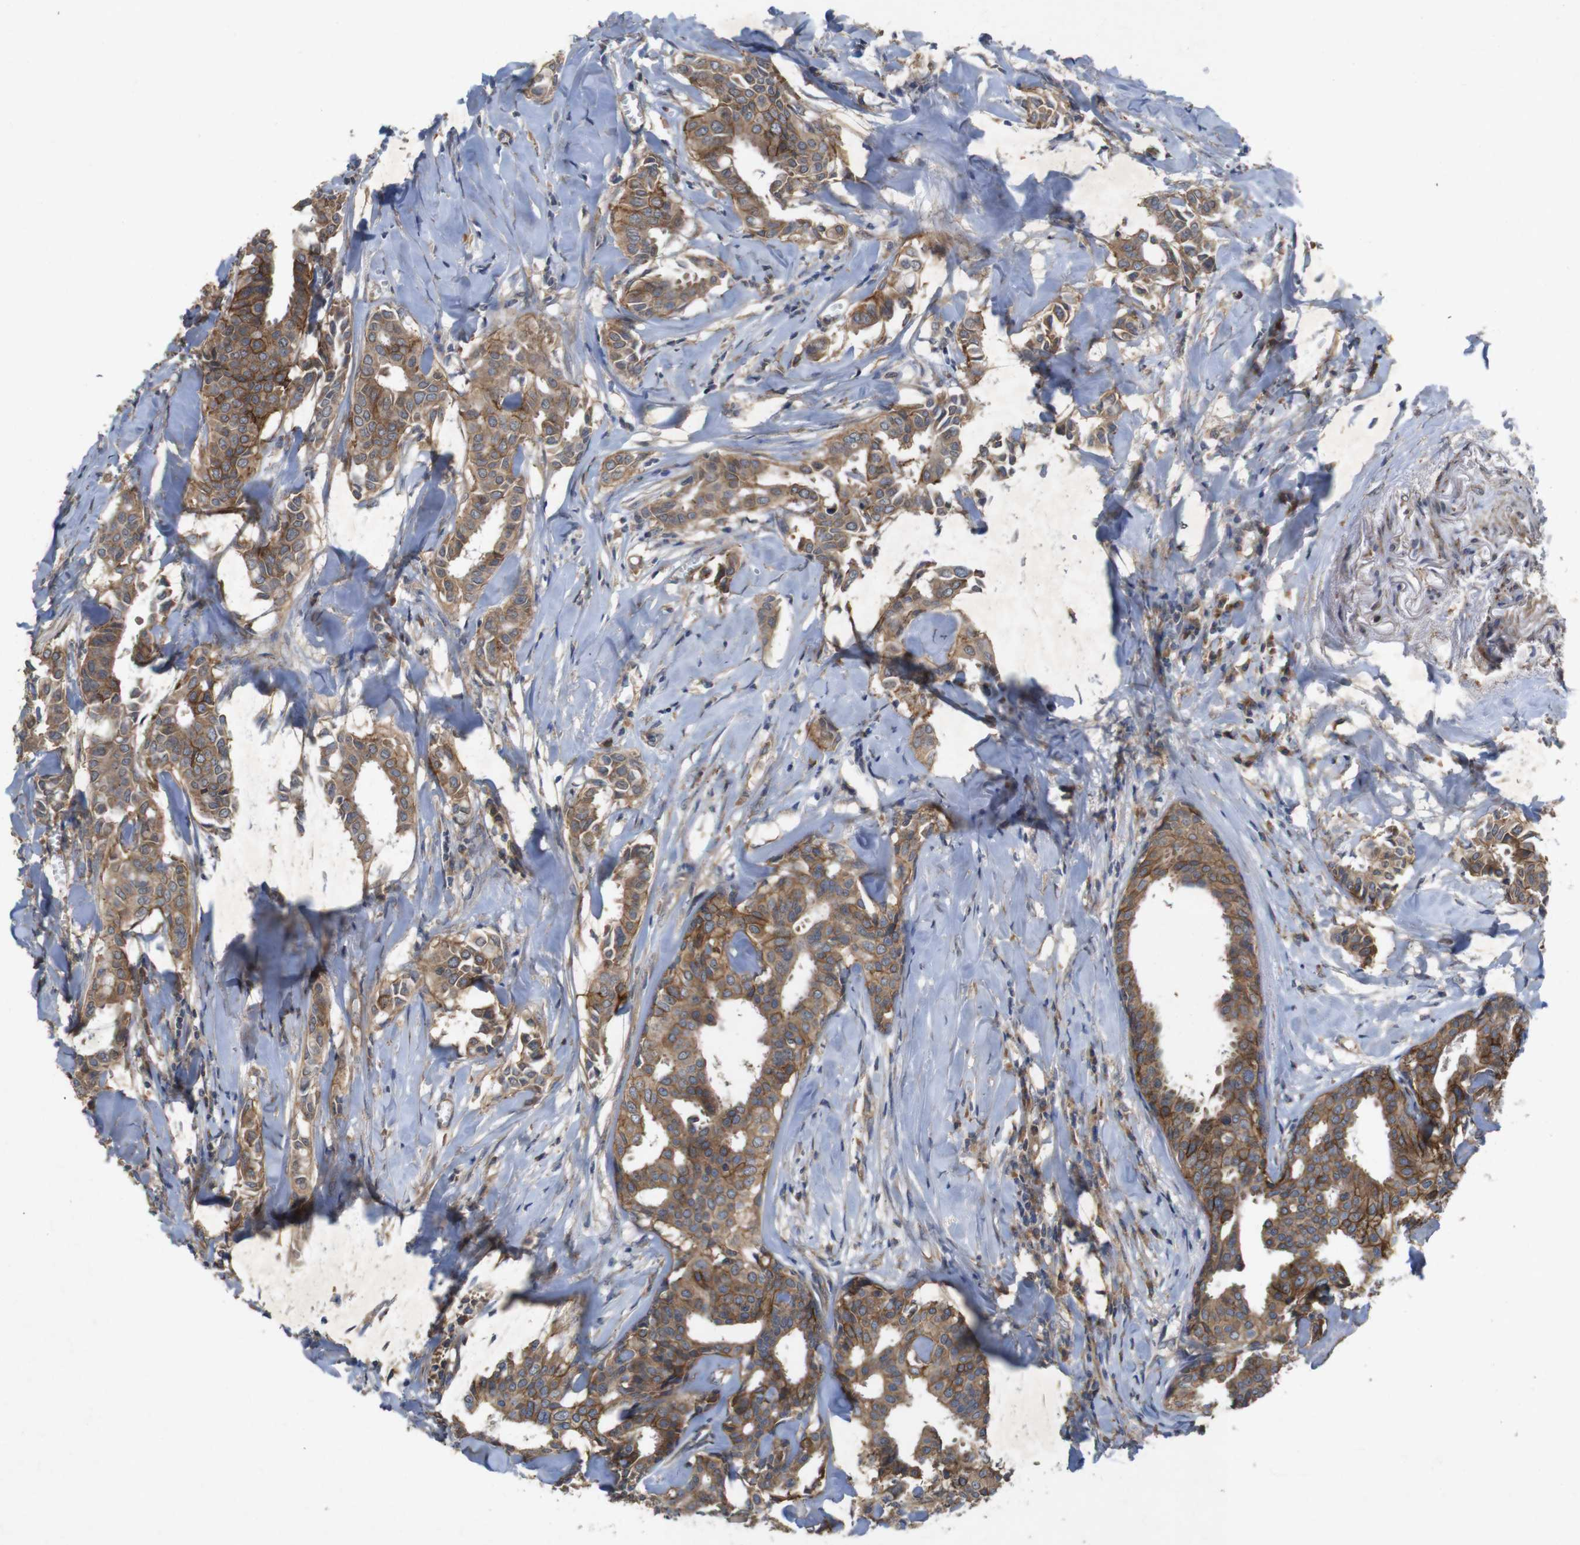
{"staining": {"intensity": "moderate", "quantity": ">75%", "location": "cytoplasmic/membranous"}, "tissue": "head and neck cancer", "cell_type": "Tumor cells", "image_type": "cancer", "snomed": [{"axis": "morphology", "description": "Adenocarcinoma, NOS"}, {"axis": "topography", "description": "Salivary gland"}, {"axis": "topography", "description": "Head-Neck"}], "caption": "IHC of adenocarcinoma (head and neck) demonstrates medium levels of moderate cytoplasmic/membranous expression in approximately >75% of tumor cells.", "gene": "KCNS3", "patient": {"sex": "female", "age": 59}}